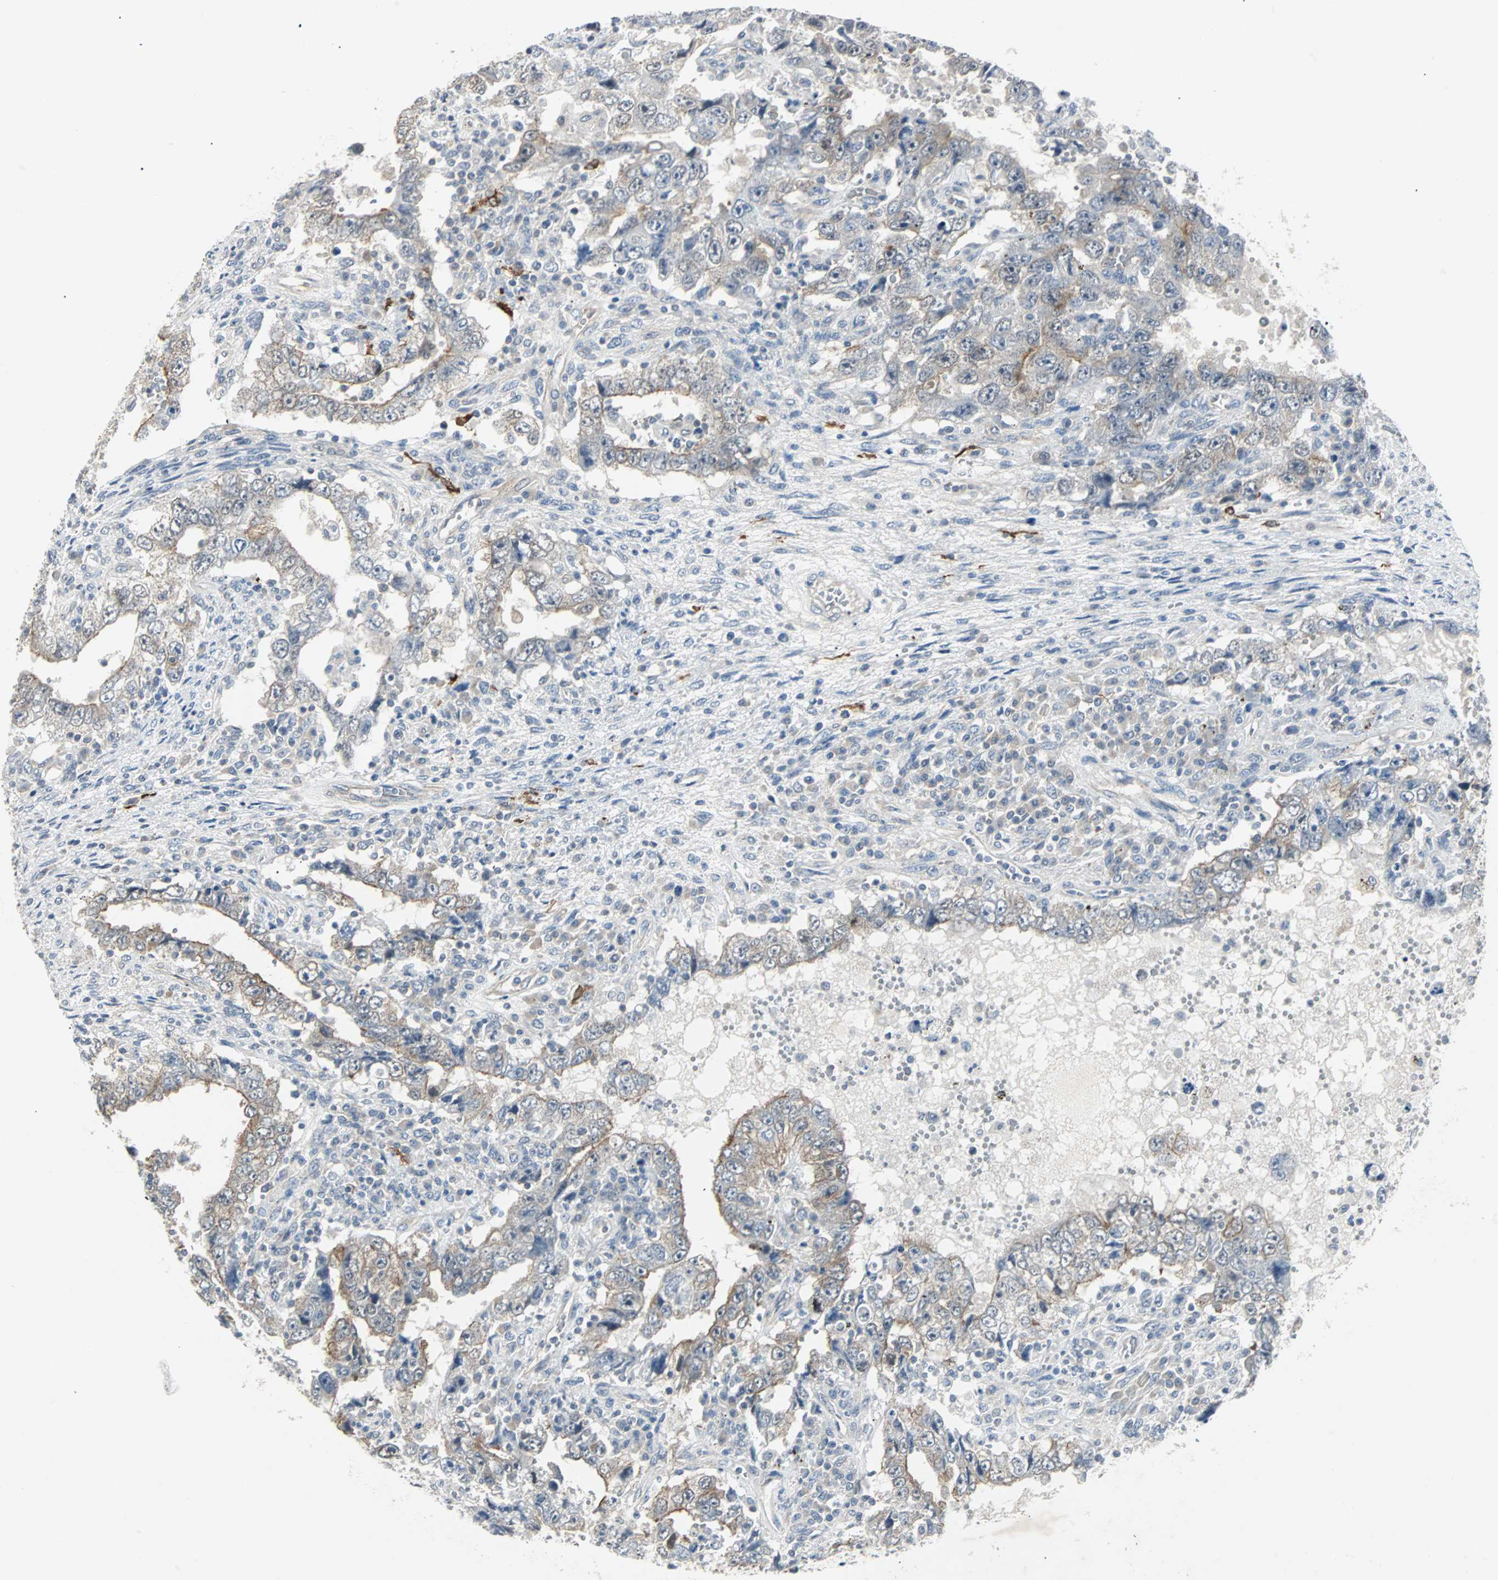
{"staining": {"intensity": "moderate", "quantity": "<25%", "location": "cytoplasmic/membranous"}, "tissue": "testis cancer", "cell_type": "Tumor cells", "image_type": "cancer", "snomed": [{"axis": "morphology", "description": "Carcinoma, Embryonal, NOS"}, {"axis": "topography", "description": "Testis"}], "caption": "Protein expression analysis of testis cancer reveals moderate cytoplasmic/membranous positivity in approximately <25% of tumor cells.", "gene": "CMC2", "patient": {"sex": "male", "age": 26}}